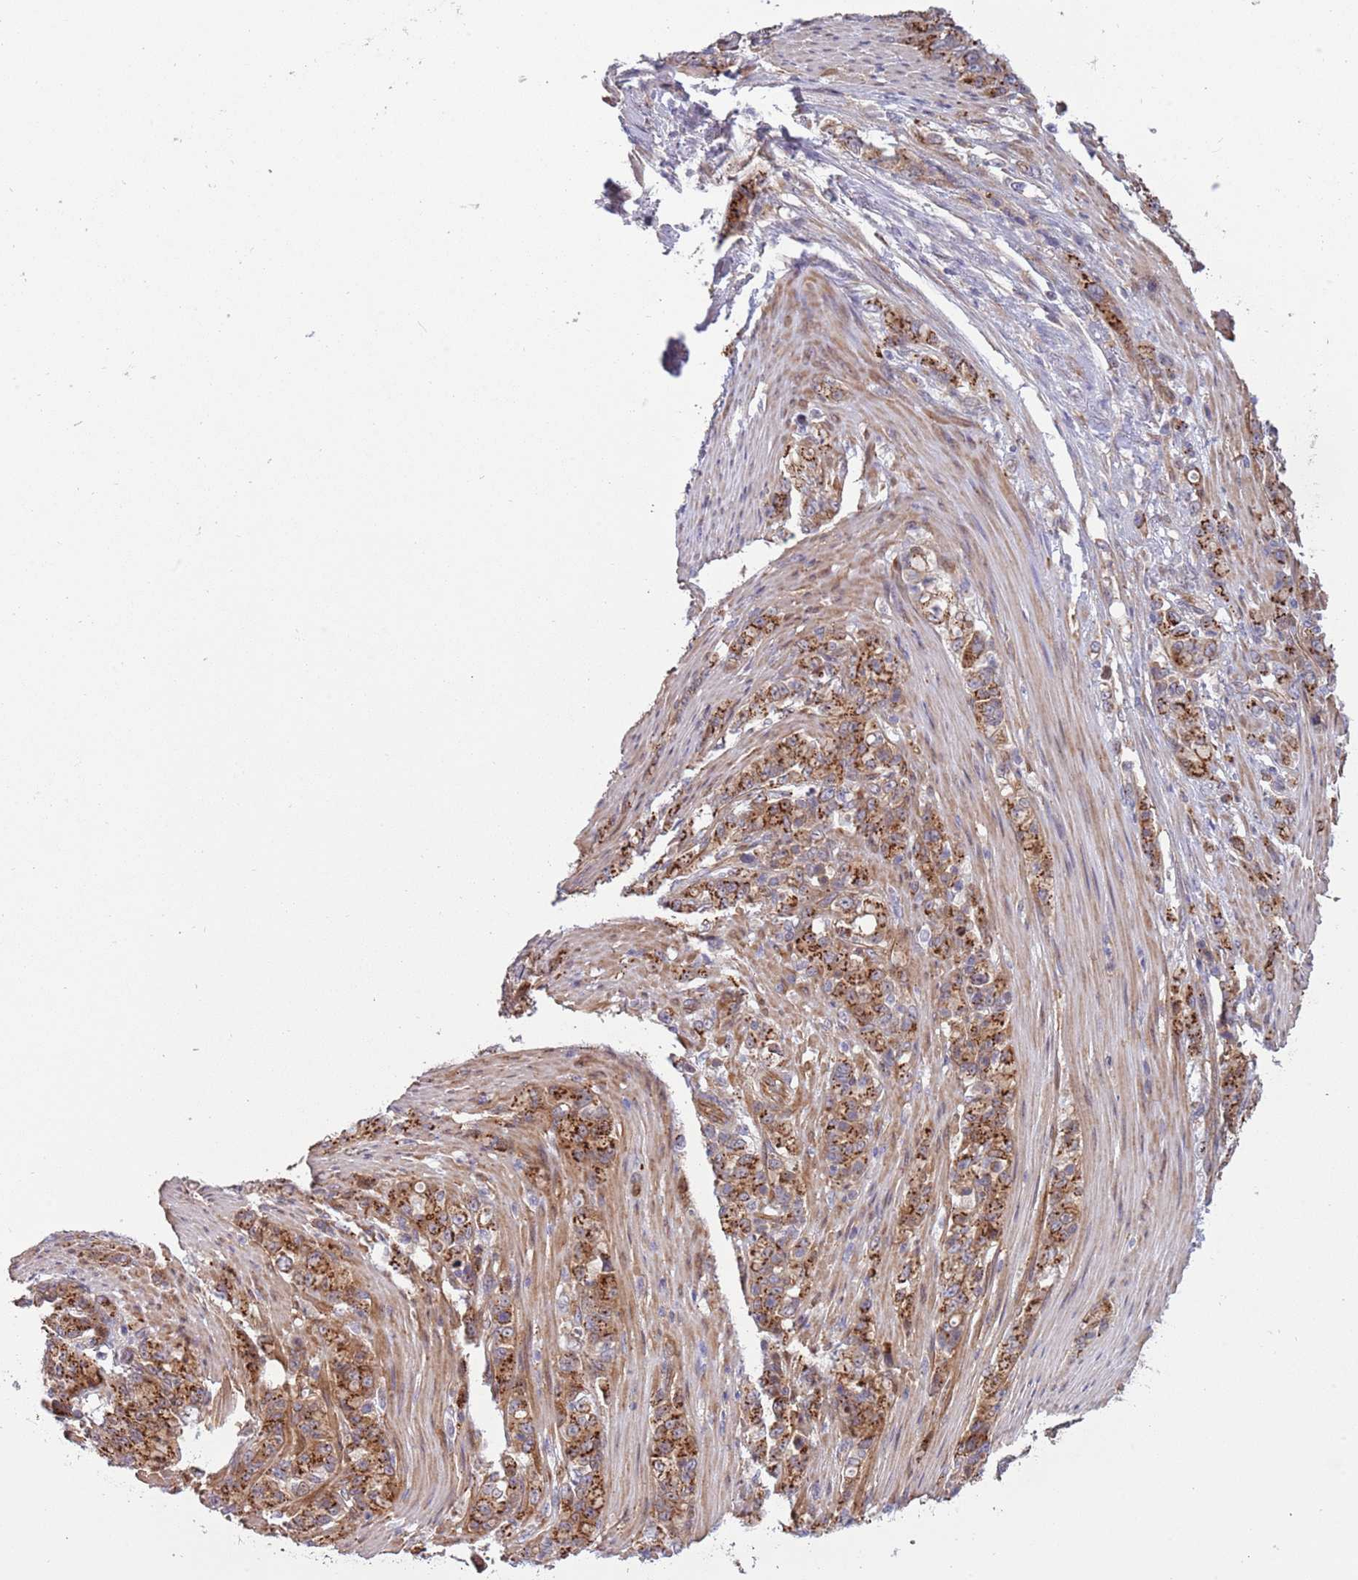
{"staining": {"intensity": "strong", "quantity": ">75%", "location": "cytoplasmic/membranous"}, "tissue": "stomach cancer", "cell_type": "Tumor cells", "image_type": "cancer", "snomed": [{"axis": "morphology", "description": "Normal tissue, NOS"}, {"axis": "morphology", "description": "Adenocarcinoma, NOS"}, {"axis": "topography", "description": "Stomach"}], "caption": "Tumor cells reveal strong cytoplasmic/membranous staining in about >75% of cells in stomach adenocarcinoma. The staining was performed using DAB (3,3'-diaminobenzidine), with brown indicating positive protein expression. Nuclei are stained blue with hematoxylin.", "gene": "ITGB6", "patient": {"sex": "female", "age": 79}}